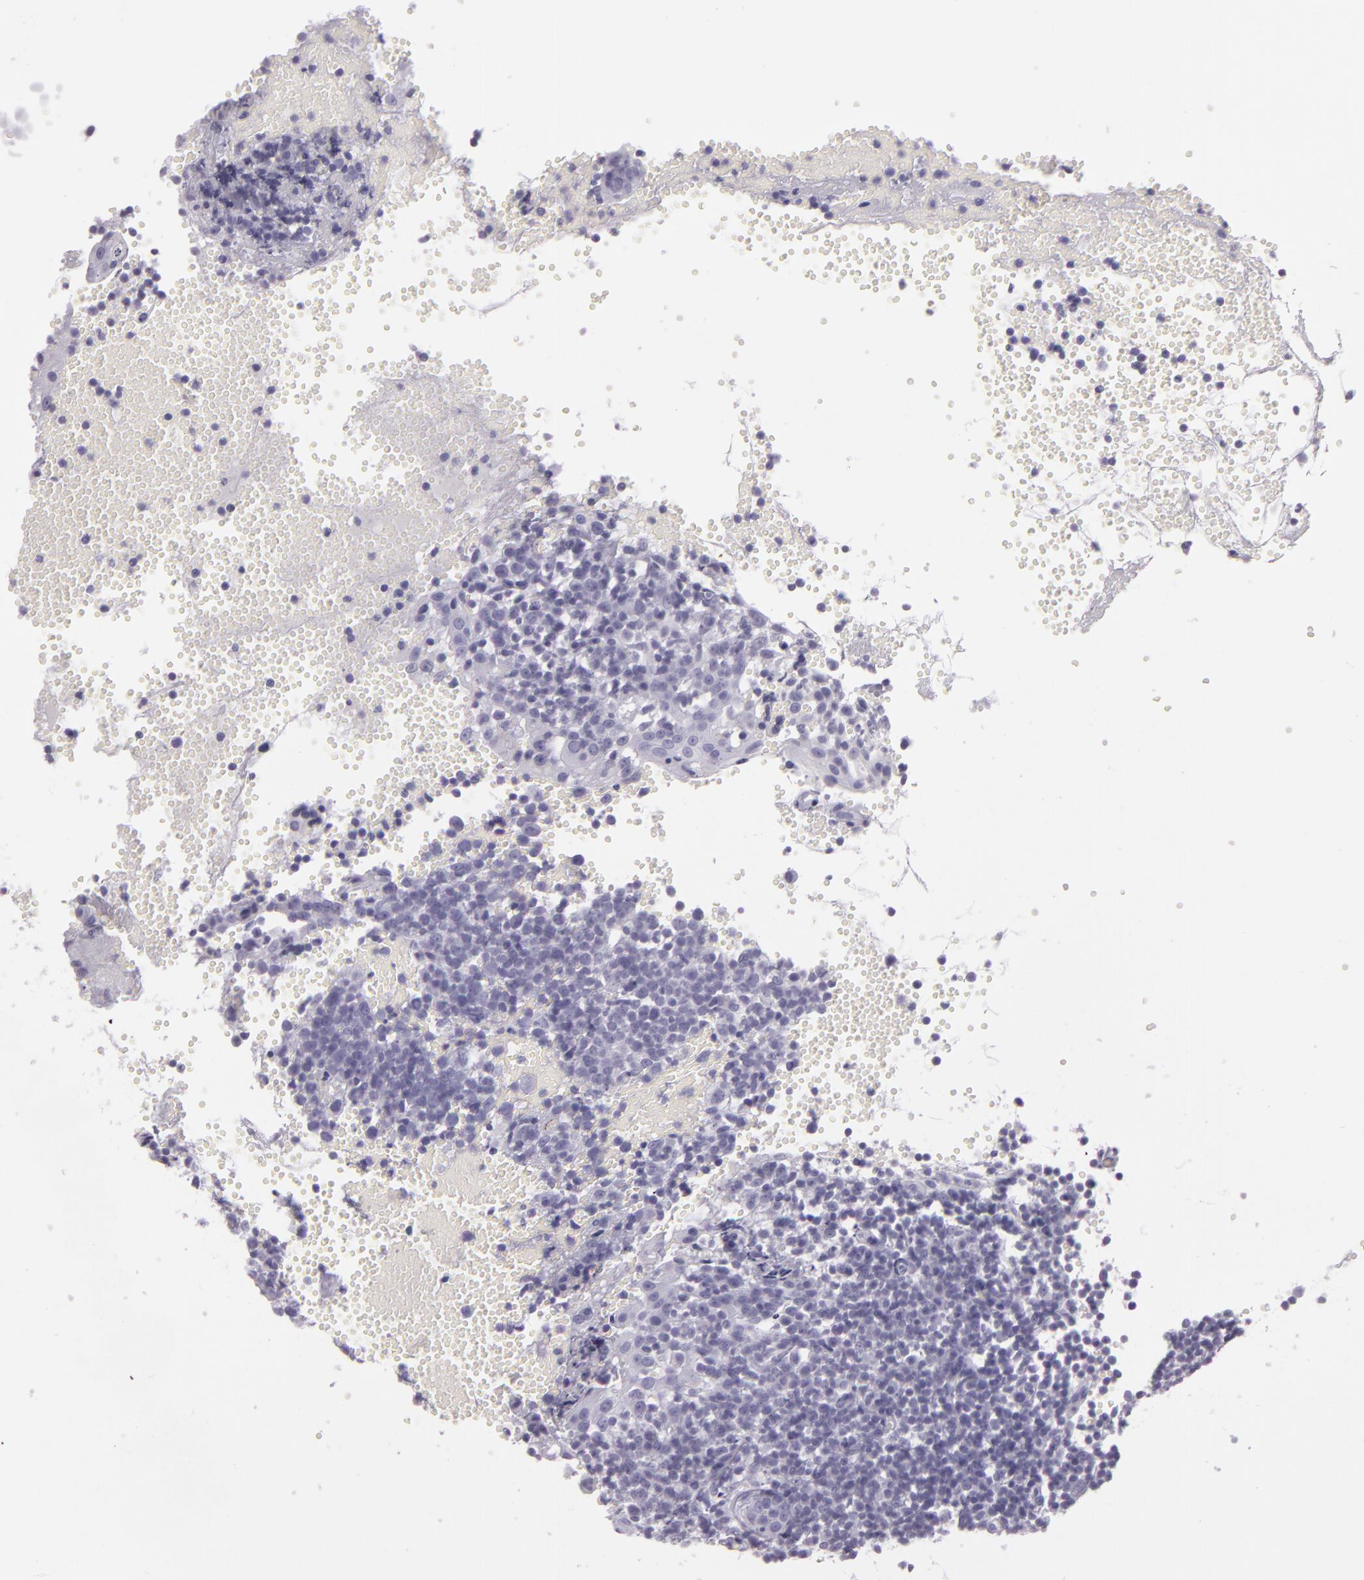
{"staining": {"intensity": "negative", "quantity": "none", "location": "none"}, "tissue": "tonsil", "cell_type": "Germinal center cells", "image_type": "normal", "snomed": [{"axis": "morphology", "description": "Normal tissue, NOS"}, {"axis": "topography", "description": "Tonsil"}], "caption": "DAB immunohistochemical staining of normal human tonsil demonstrates no significant positivity in germinal center cells.", "gene": "MUC6", "patient": {"sex": "female", "age": 40}}